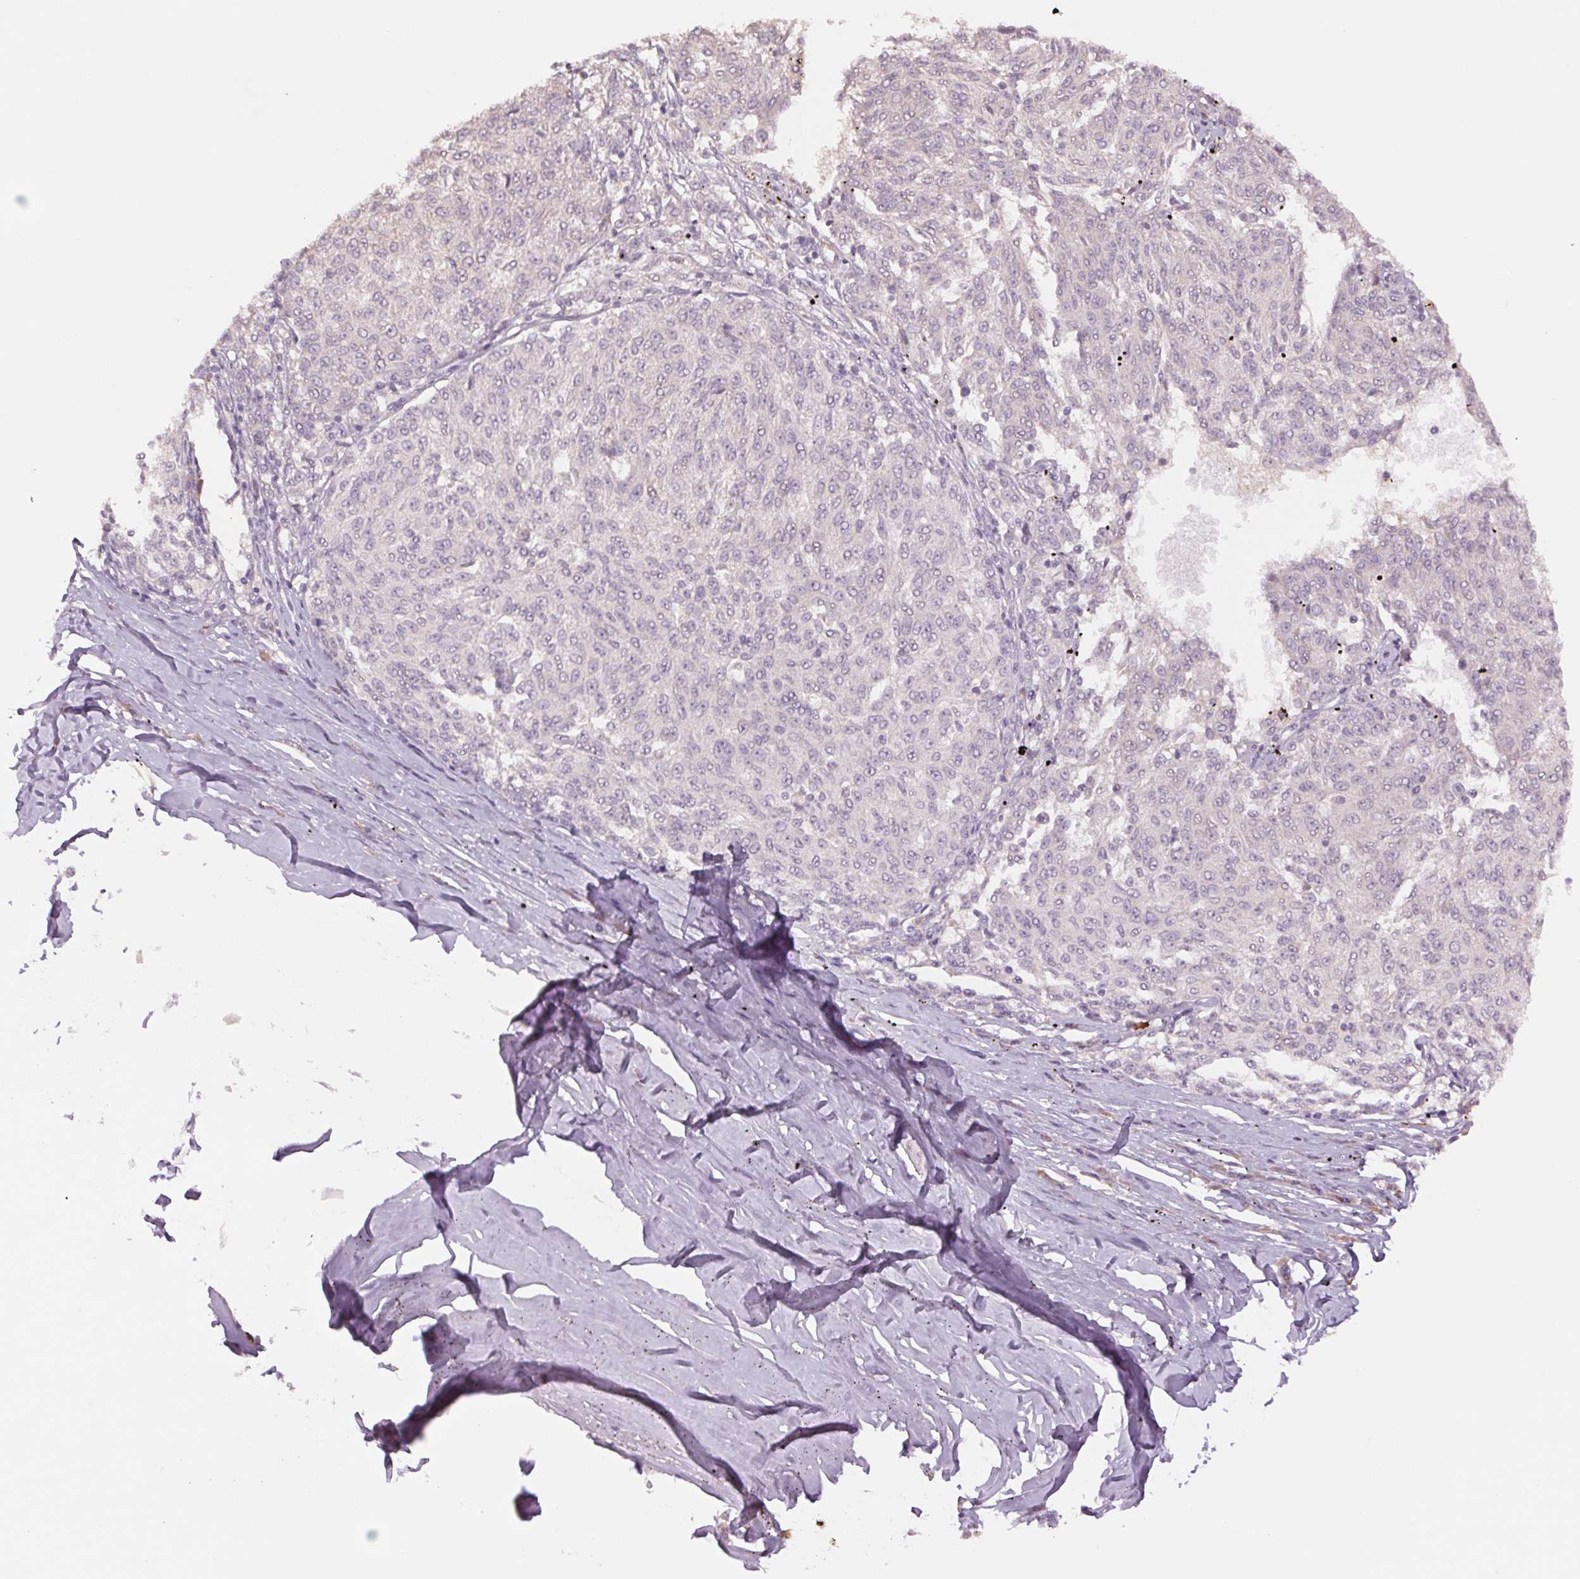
{"staining": {"intensity": "negative", "quantity": "none", "location": "none"}, "tissue": "melanoma", "cell_type": "Tumor cells", "image_type": "cancer", "snomed": [{"axis": "morphology", "description": "Malignant melanoma, NOS"}, {"axis": "topography", "description": "Skin"}], "caption": "Tumor cells show no significant staining in melanoma.", "gene": "PPIA", "patient": {"sex": "female", "age": 72}}